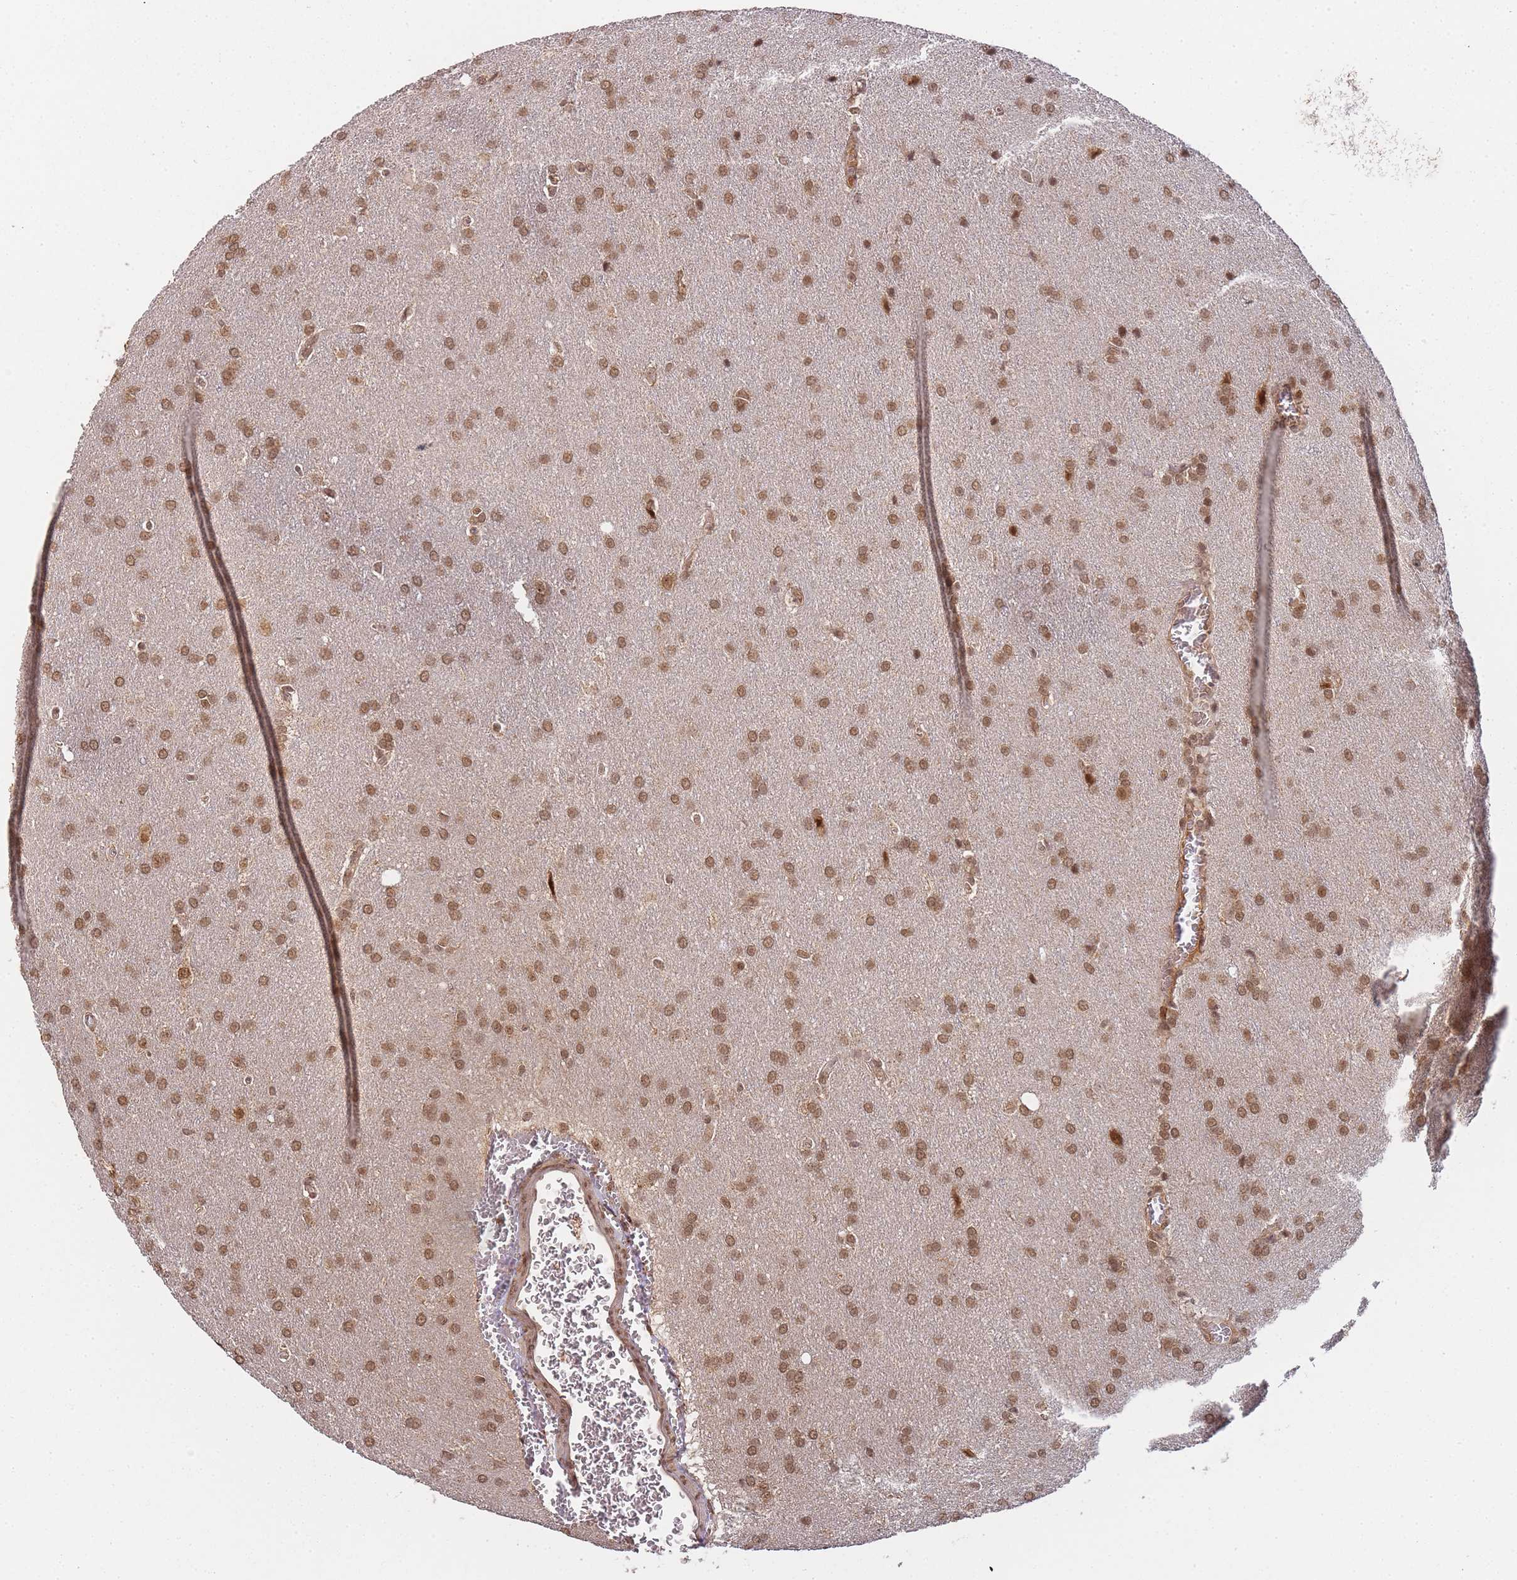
{"staining": {"intensity": "moderate", "quantity": ">75%", "location": "nuclear"}, "tissue": "glioma", "cell_type": "Tumor cells", "image_type": "cancer", "snomed": [{"axis": "morphology", "description": "Glioma, malignant, Low grade"}, {"axis": "topography", "description": "Brain"}], "caption": "Immunohistochemical staining of malignant glioma (low-grade) demonstrates moderate nuclear protein expression in about >75% of tumor cells.", "gene": "ZNF497", "patient": {"sex": "female", "age": 32}}